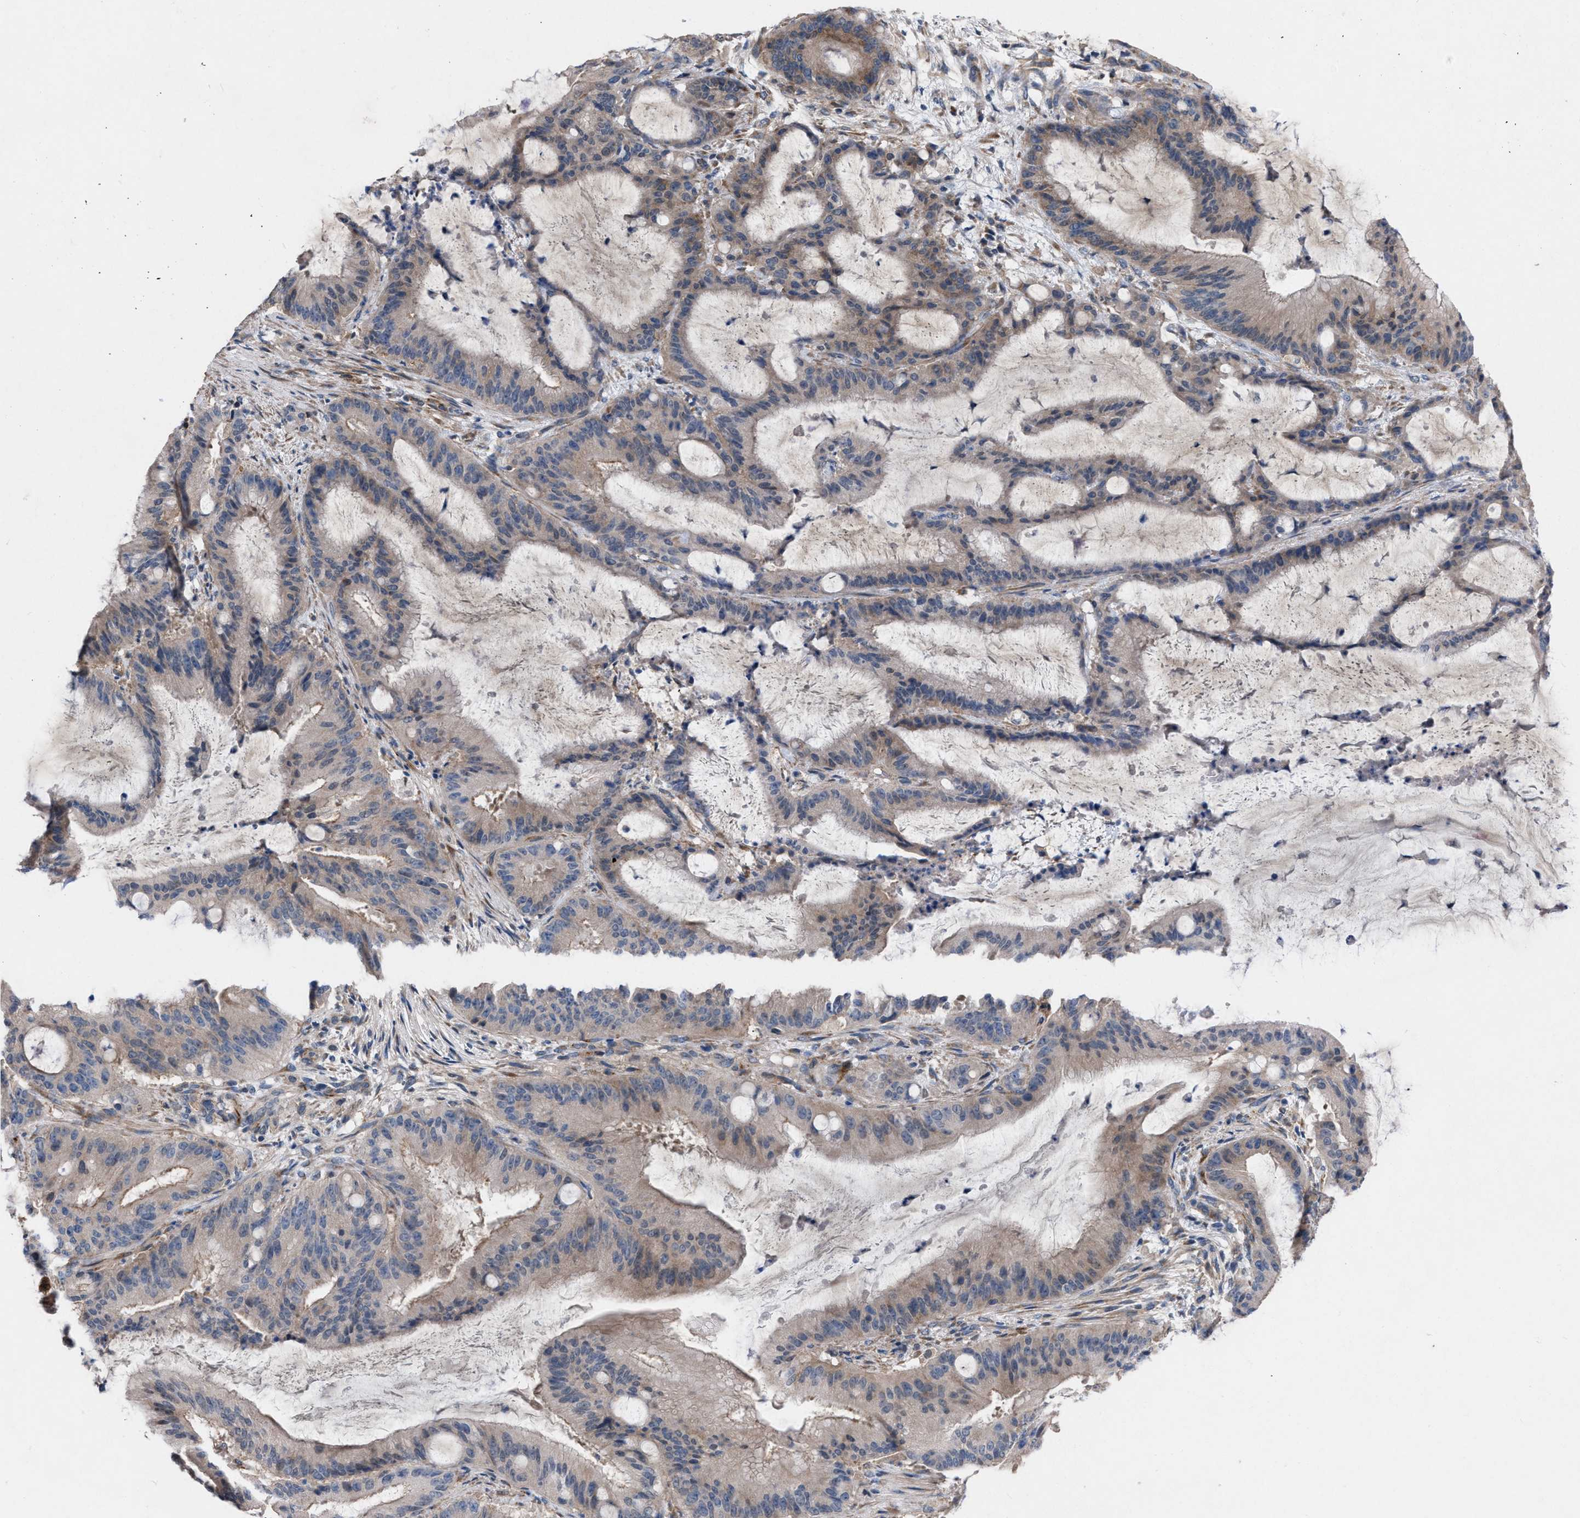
{"staining": {"intensity": "weak", "quantity": ">75%", "location": "cytoplasmic/membranous"}, "tissue": "liver cancer", "cell_type": "Tumor cells", "image_type": "cancer", "snomed": [{"axis": "morphology", "description": "Normal tissue, NOS"}, {"axis": "morphology", "description": "Cholangiocarcinoma"}, {"axis": "topography", "description": "Liver"}, {"axis": "topography", "description": "Peripheral nerve tissue"}], "caption": "Cholangiocarcinoma (liver) was stained to show a protein in brown. There is low levels of weak cytoplasmic/membranous staining in about >75% of tumor cells.", "gene": "TMEM131", "patient": {"sex": "female", "age": 73}}